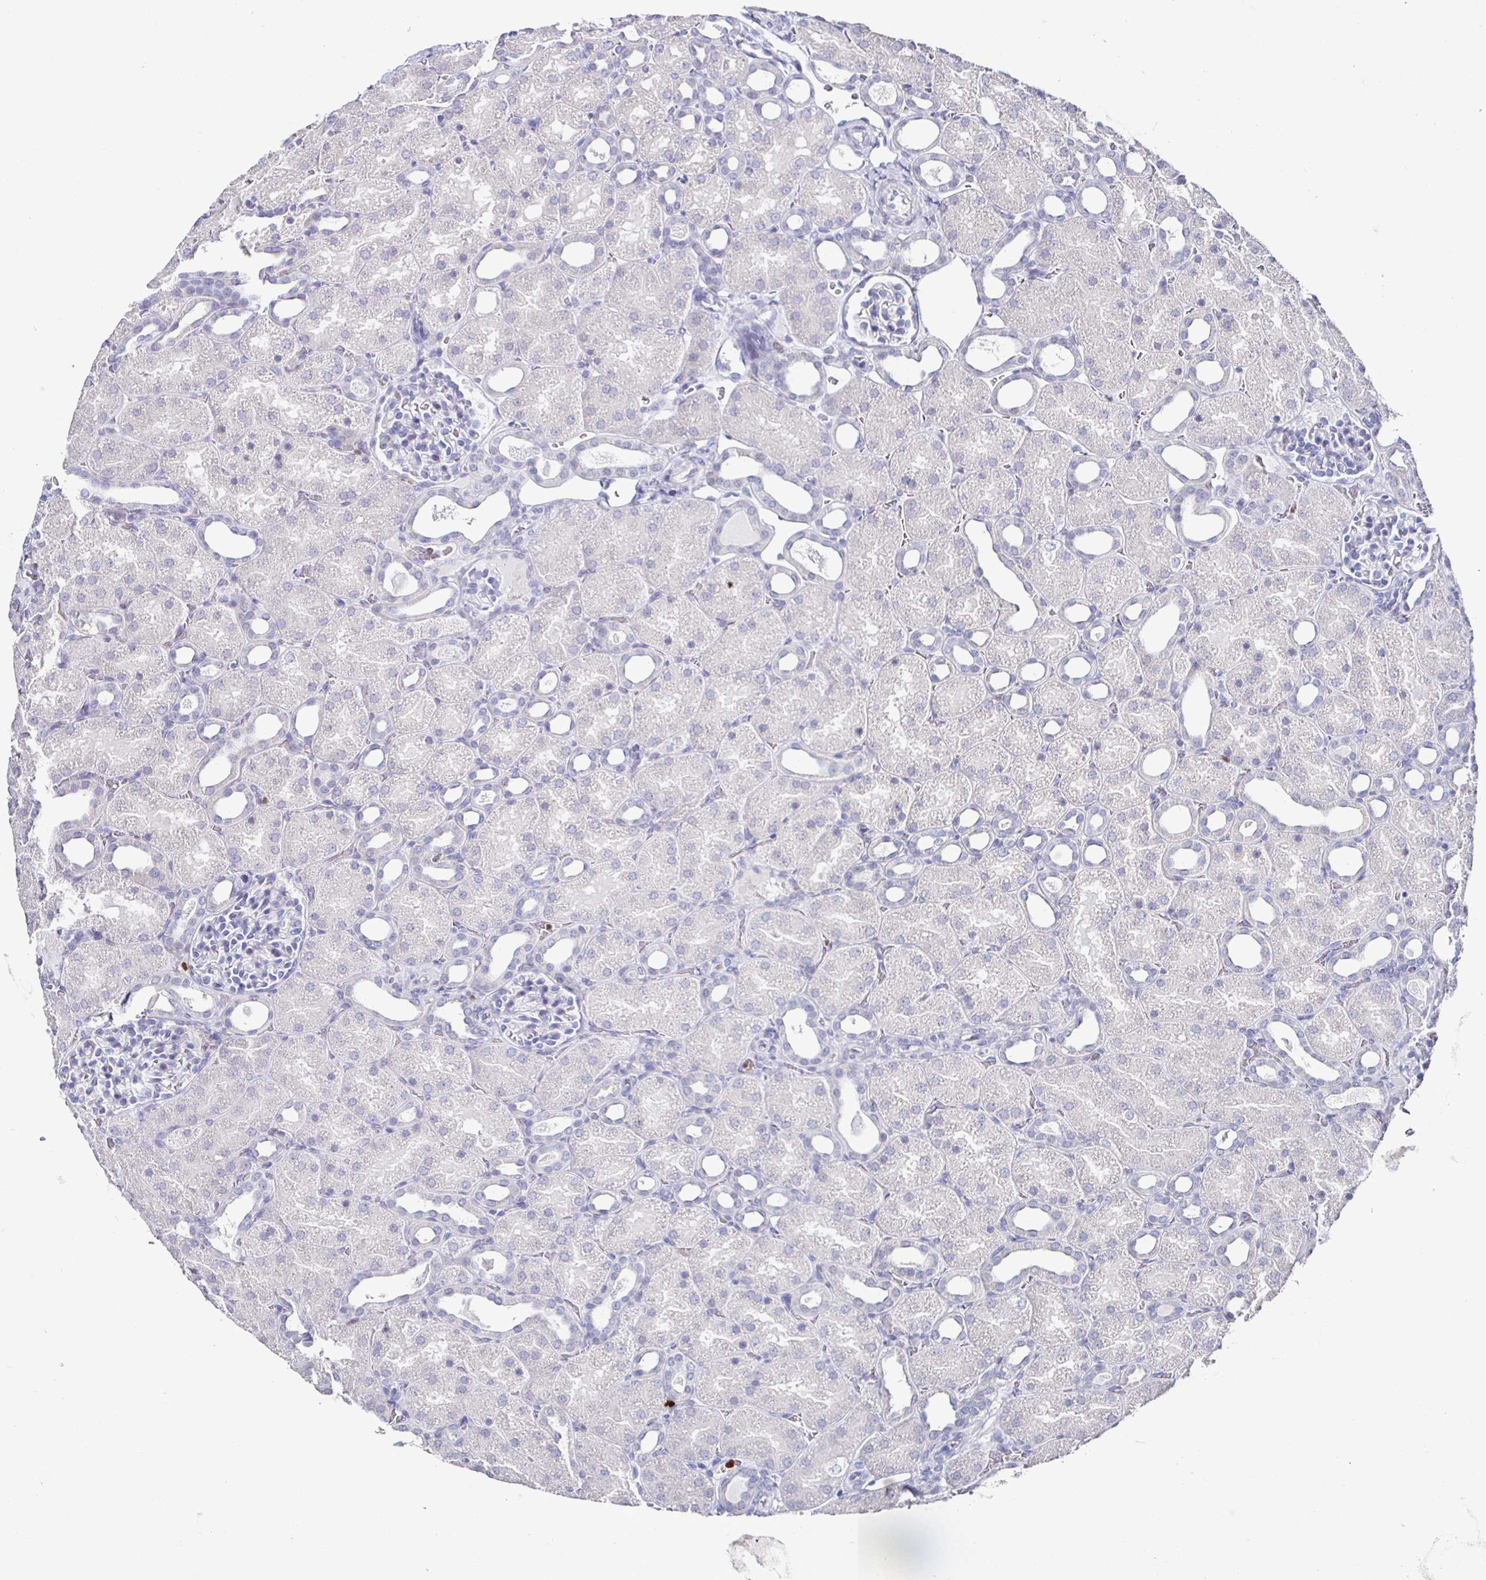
{"staining": {"intensity": "negative", "quantity": "none", "location": "none"}, "tissue": "kidney", "cell_type": "Cells in glomeruli", "image_type": "normal", "snomed": [{"axis": "morphology", "description": "Normal tissue, NOS"}, {"axis": "topography", "description": "Kidney"}], "caption": "Immunohistochemical staining of normal kidney shows no significant expression in cells in glomeruli. The staining is performed using DAB (3,3'-diaminobenzidine) brown chromogen with nuclei counter-stained in using hematoxylin.", "gene": "RUNX2", "patient": {"sex": "male", "age": 2}}